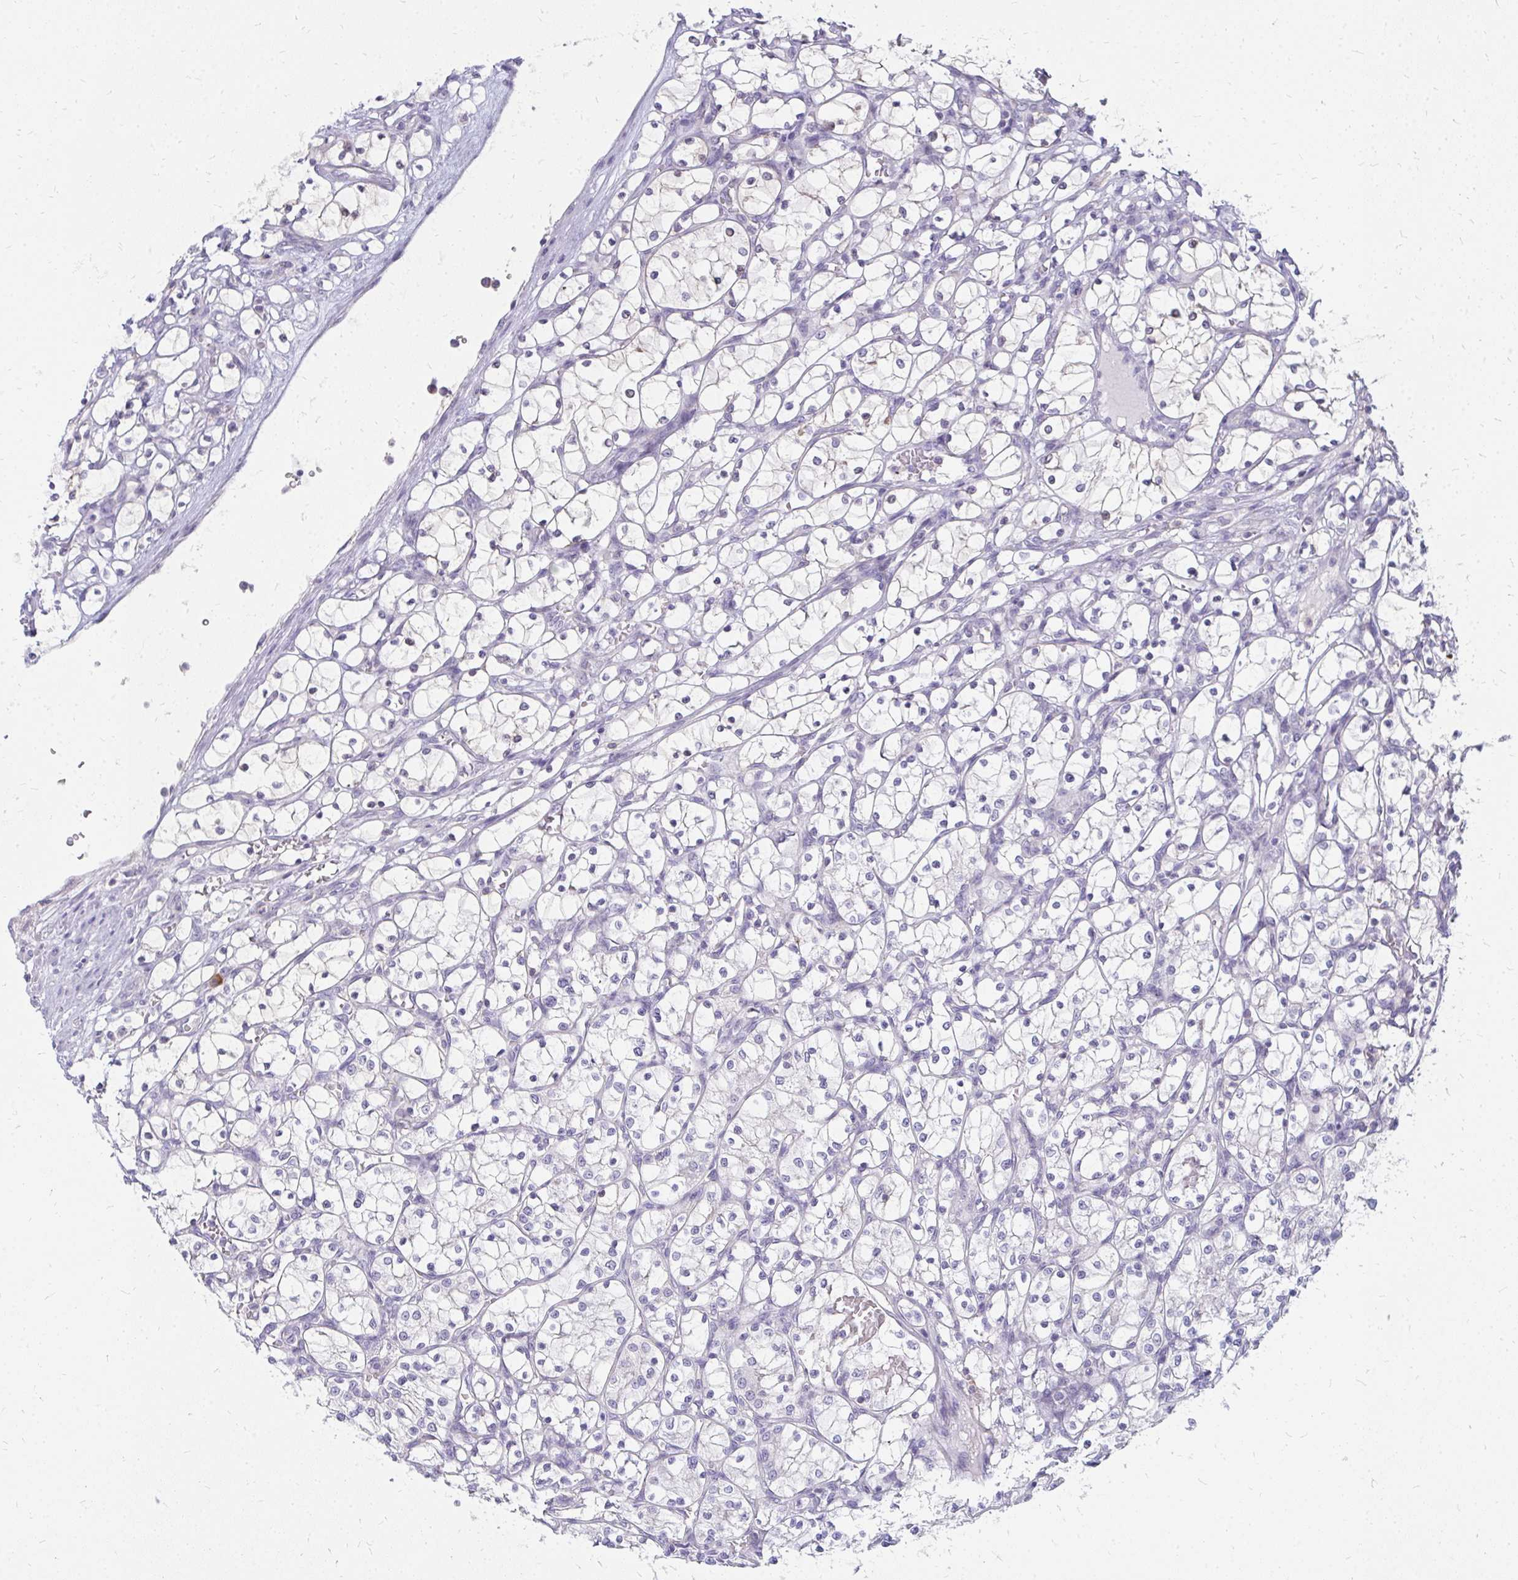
{"staining": {"intensity": "negative", "quantity": "none", "location": "none"}, "tissue": "renal cancer", "cell_type": "Tumor cells", "image_type": "cancer", "snomed": [{"axis": "morphology", "description": "Adenocarcinoma, NOS"}, {"axis": "topography", "description": "Kidney"}], "caption": "Protein analysis of renal adenocarcinoma shows no significant expression in tumor cells. Brightfield microscopy of immunohistochemistry stained with DAB (3,3'-diaminobenzidine) (brown) and hematoxylin (blue), captured at high magnification.", "gene": "FAM9A", "patient": {"sex": "female", "age": 69}}